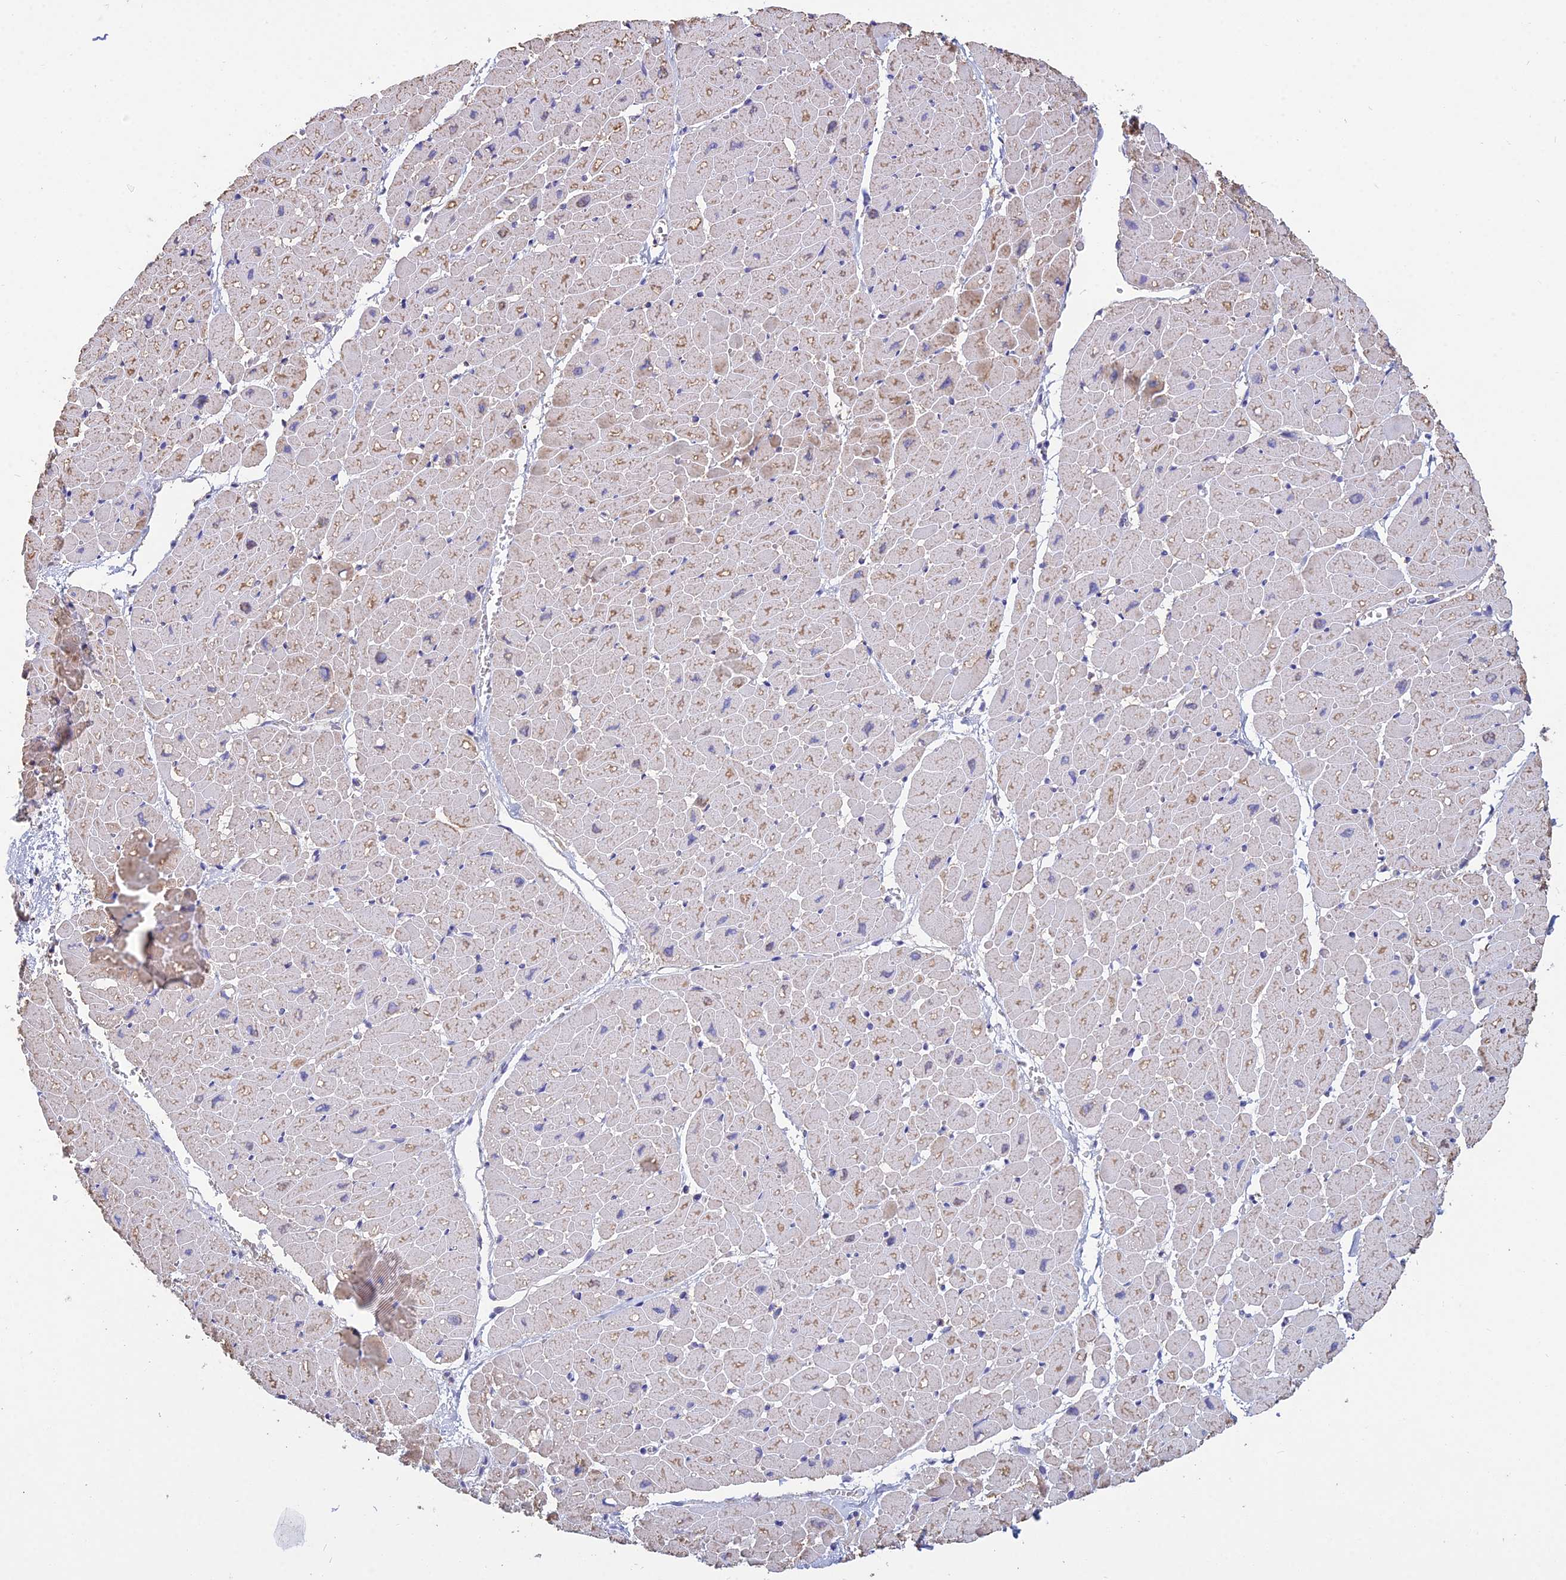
{"staining": {"intensity": "weak", "quantity": ">75%", "location": "cytoplasmic/membranous"}, "tissue": "heart muscle", "cell_type": "Cardiomyocytes", "image_type": "normal", "snomed": [{"axis": "morphology", "description": "Normal tissue, NOS"}, {"axis": "topography", "description": "Heart"}], "caption": "This photomicrograph displays IHC staining of unremarkable heart muscle, with low weak cytoplasmic/membranous staining in approximately >75% of cardiomyocytes.", "gene": "OR2W3", "patient": {"sex": "male", "age": 45}}